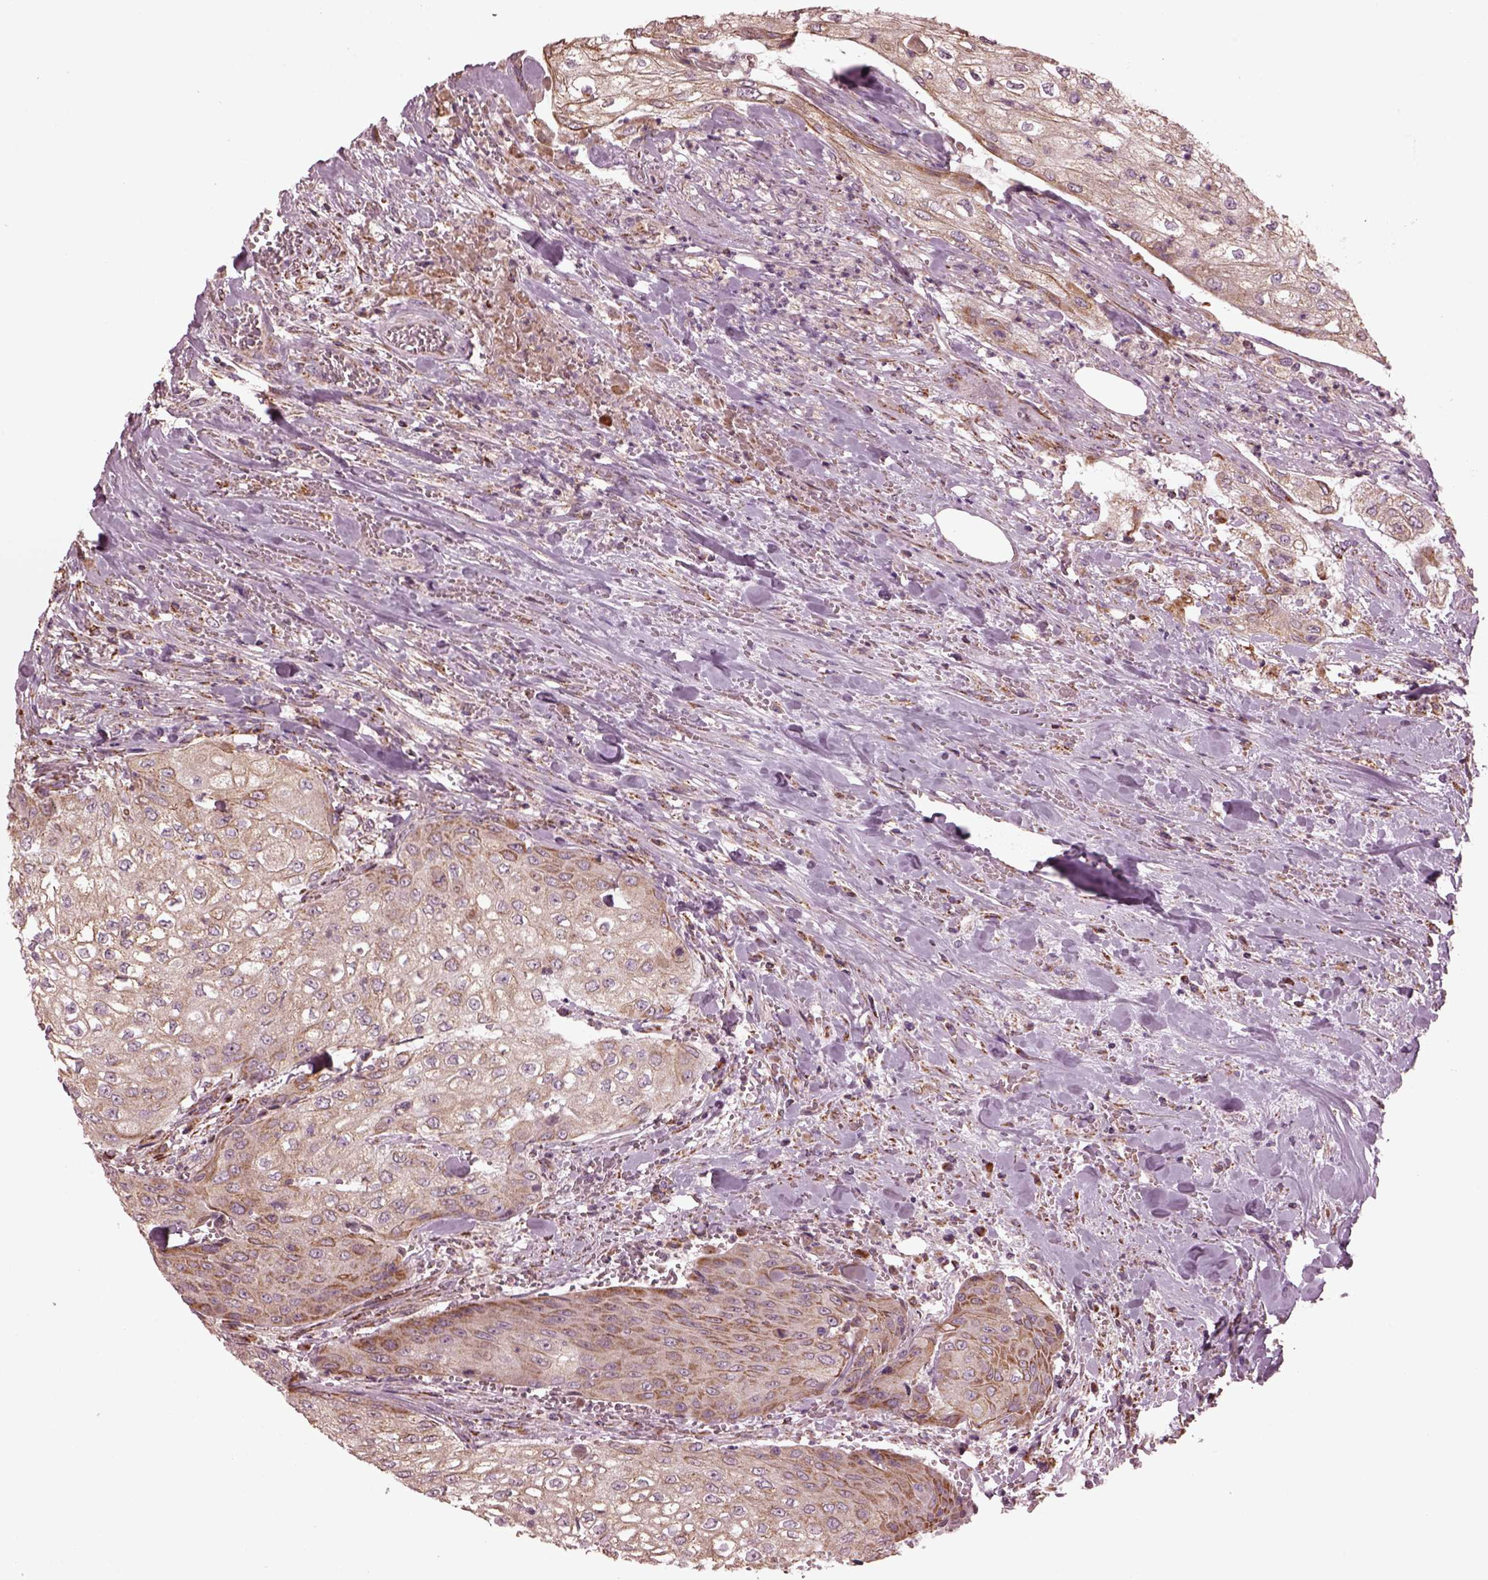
{"staining": {"intensity": "weak", "quantity": "<25%", "location": "cytoplasmic/membranous"}, "tissue": "urothelial cancer", "cell_type": "Tumor cells", "image_type": "cancer", "snomed": [{"axis": "morphology", "description": "Urothelial carcinoma, High grade"}, {"axis": "topography", "description": "Urinary bladder"}], "caption": "Tumor cells show no significant protein expression in urothelial cancer.", "gene": "TMEM254", "patient": {"sex": "male", "age": 62}}